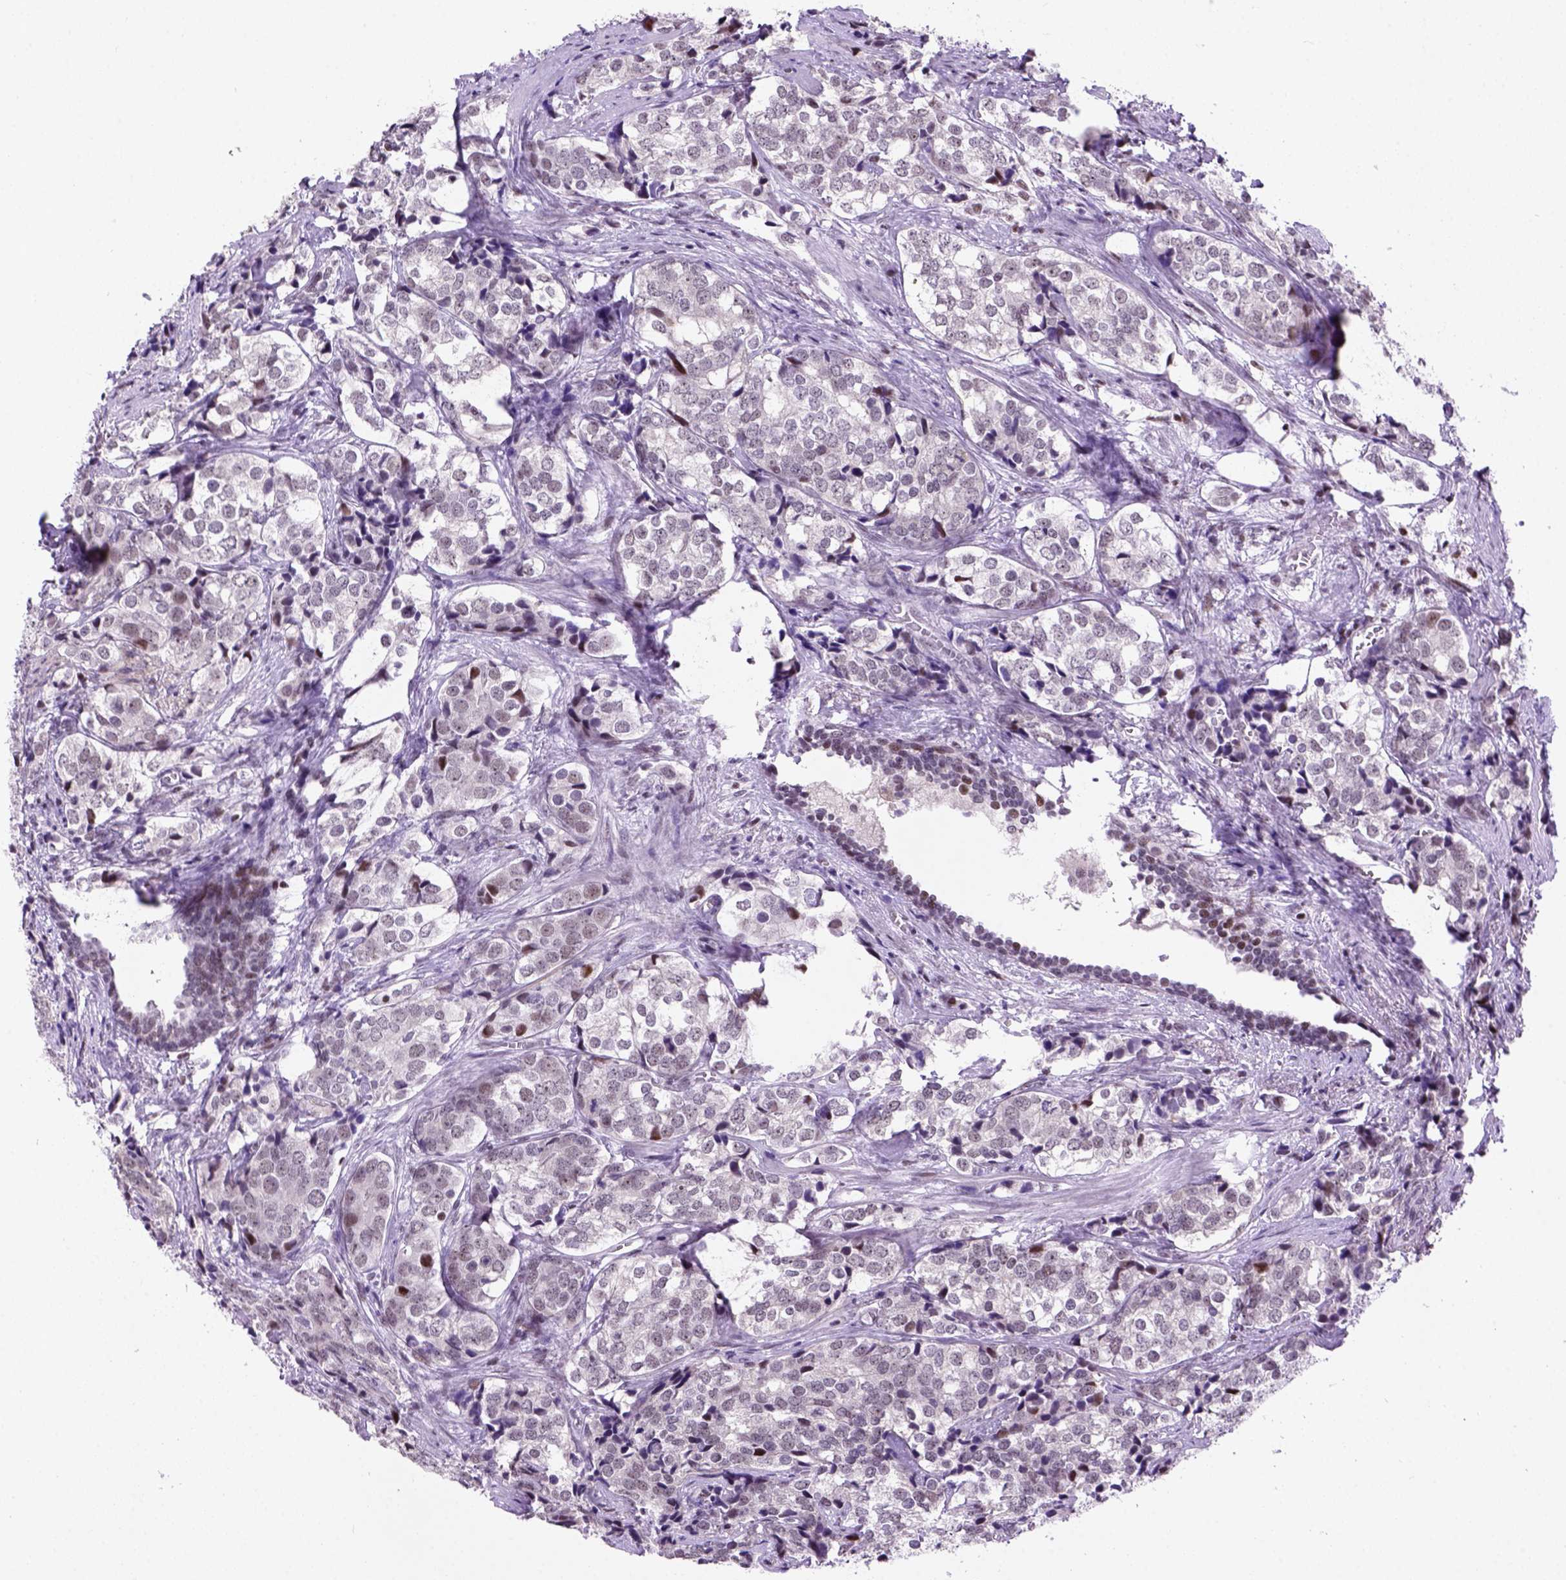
{"staining": {"intensity": "negative", "quantity": "none", "location": "none"}, "tissue": "prostate cancer", "cell_type": "Tumor cells", "image_type": "cancer", "snomed": [{"axis": "morphology", "description": "Adenocarcinoma, NOS"}, {"axis": "topography", "description": "Prostate and seminal vesicle, NOS"}], "caption": "Immunohistochemistry (IHC) photomicrograph of human prostate cancer (adenocarcinoma) stained for a protein (brown), which exhibits no positivity in tumor cells. (Brightfield microscopy of DAB immunohistochemistry at high magnification).", "gene": "TBPL1", "patient": {"sex": "male", "age": 63}}